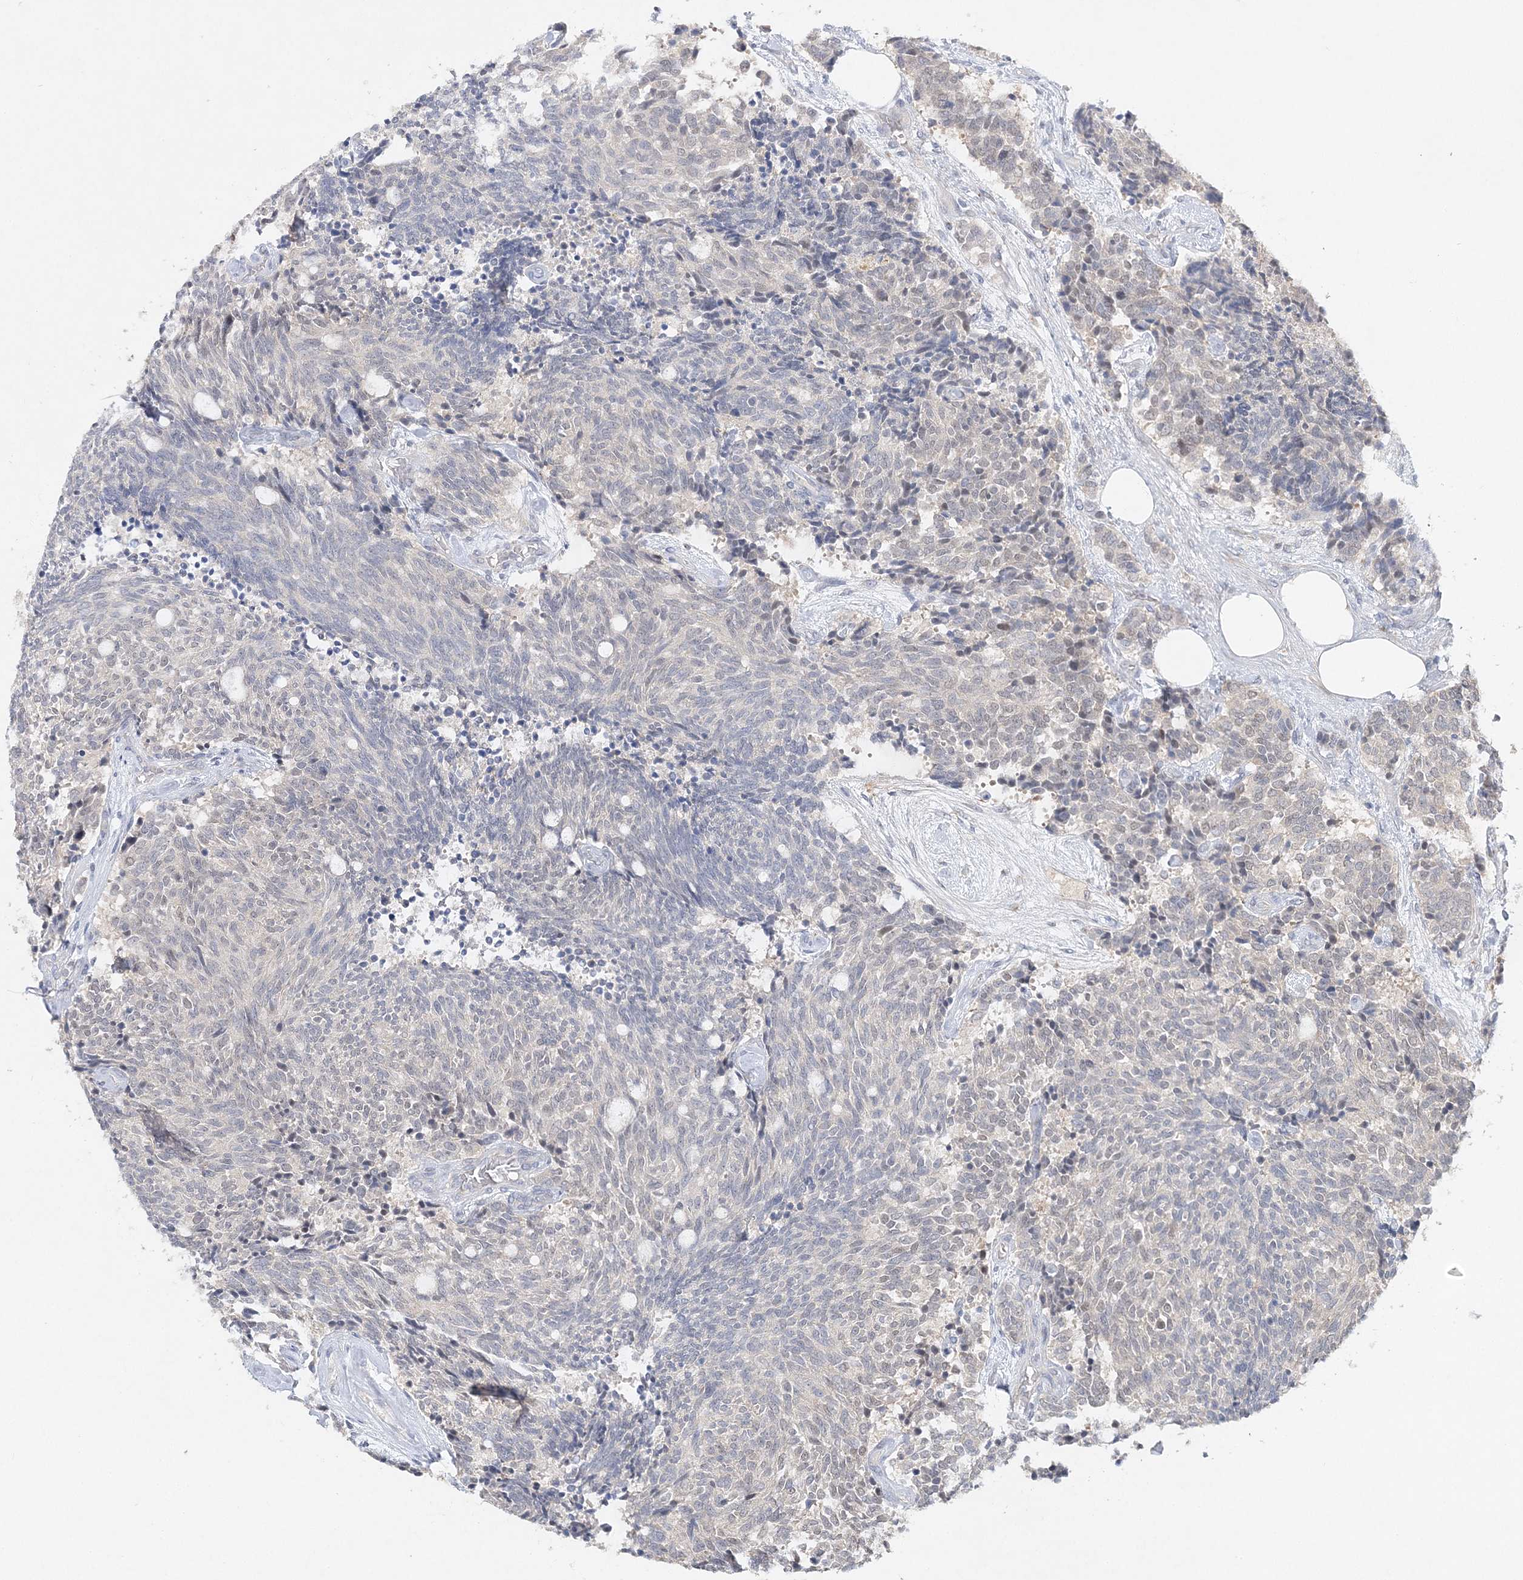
{"staining": {"intensity": "negative", "quantity": "none", "location": "none"}, "tissue": "carcinoid", "cell_type": "Tumor cells", "image_type": "cancer", "snomed": [{"axis": "morphology", "description": "Carcinoid, malignant, NOS"}, {"axis": "topography", "description": "Pancreas"}], "caption": "Carcinoid was stained to show a protein in brown. There is no significant staining in tumor cells. (DAB (3,3'-diaminobenzidine) immunohistochemistry with hematoxylin counter stain).", "gene": "MAT2B", "patient": {"sex": "female", "age": 54}}